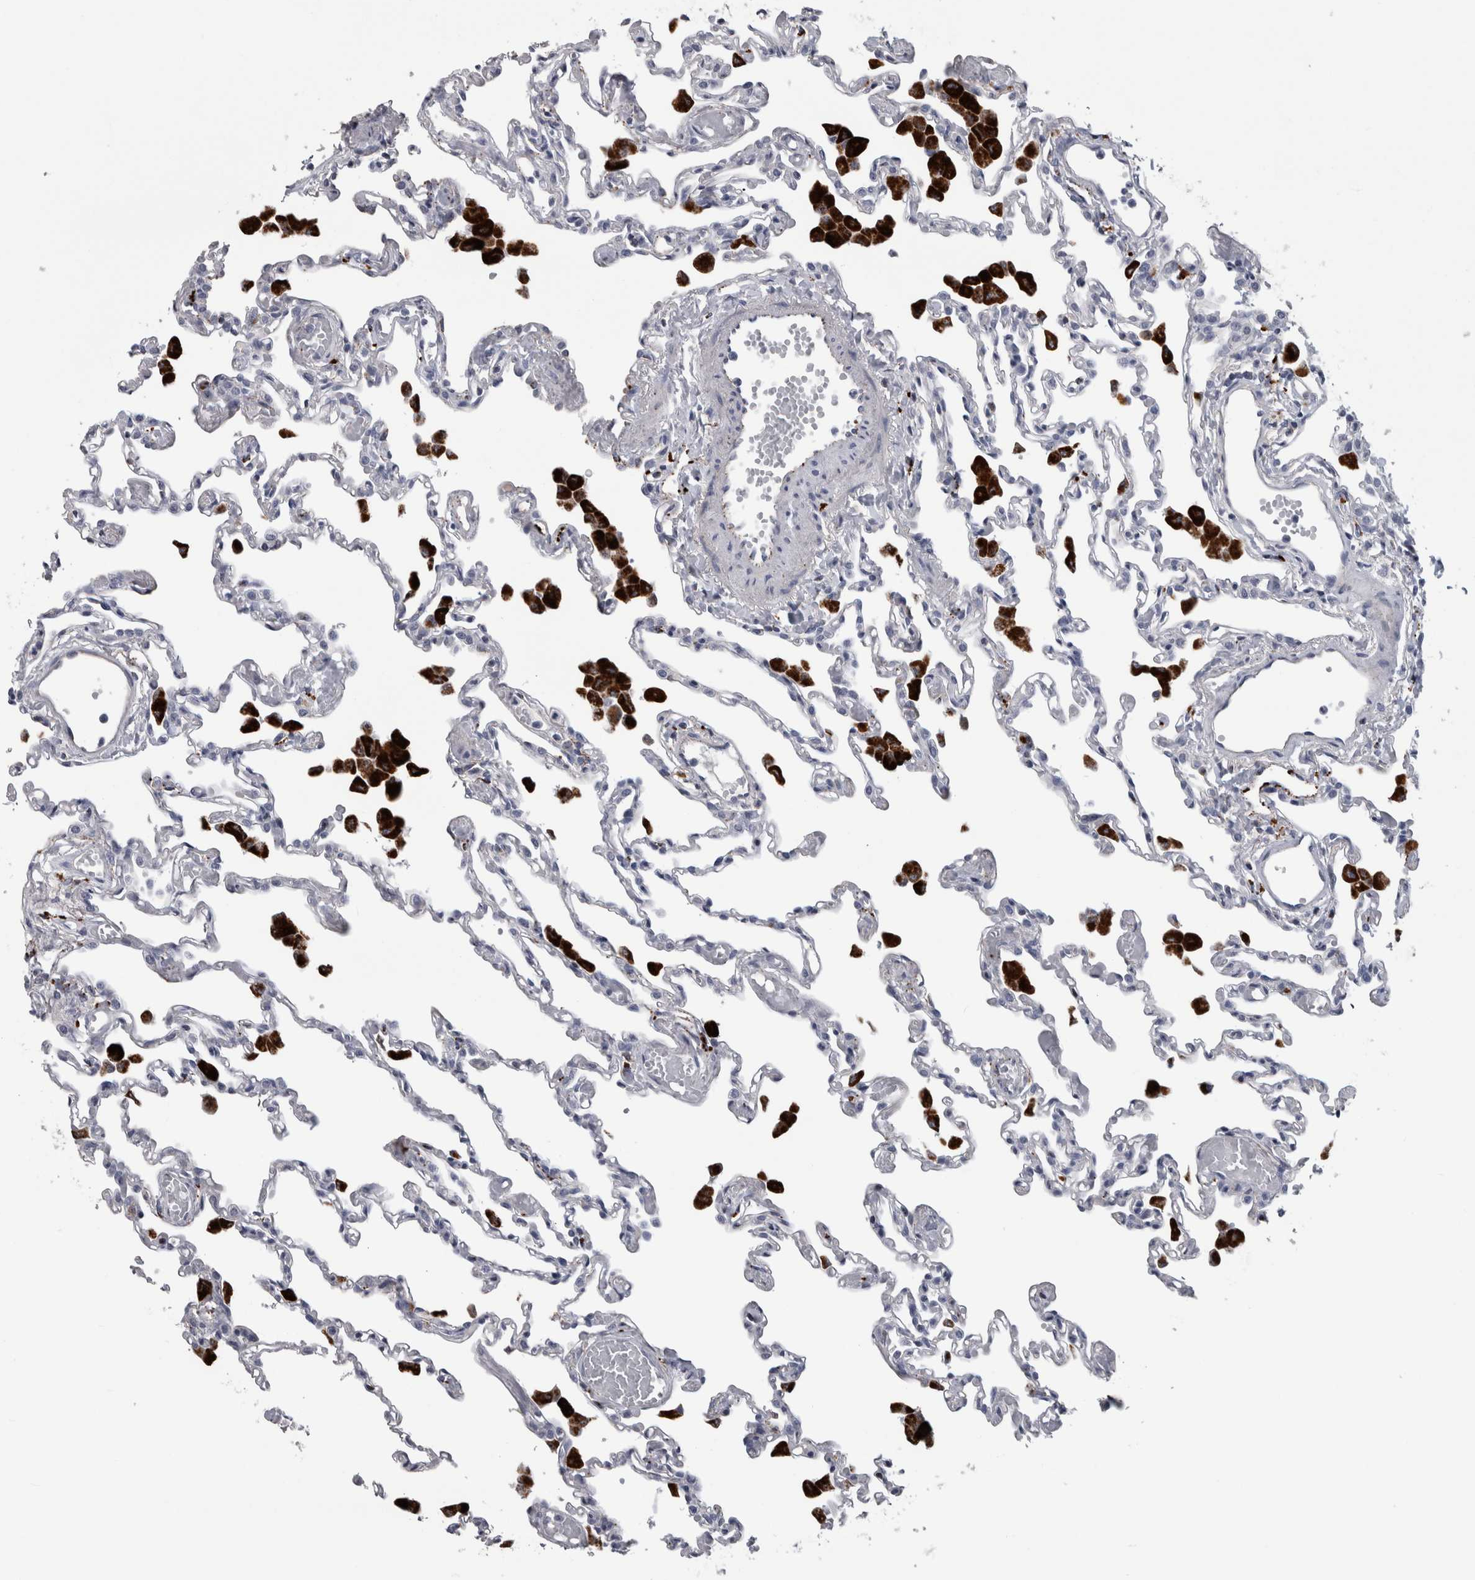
{"staining": {"intensity": "negative", "quantity": "none", "location": "none"}, "tissue": "lung", "cell_type": "Alveolar cells", "image_type": "normal", "snomed": [{"axis": "morphology", "description": "Normal tissue, NOS"}, {"axis": "topography", "description": "Bronchus"}, {"axis": "topography", "description": "Lung"}], "caption": "This is an immunohistochemistry histopathology image of benign human lung. There is no staining in alveolar cells.", "gene": "DPP7", "patient": {"sex": "female", "age": 49}}